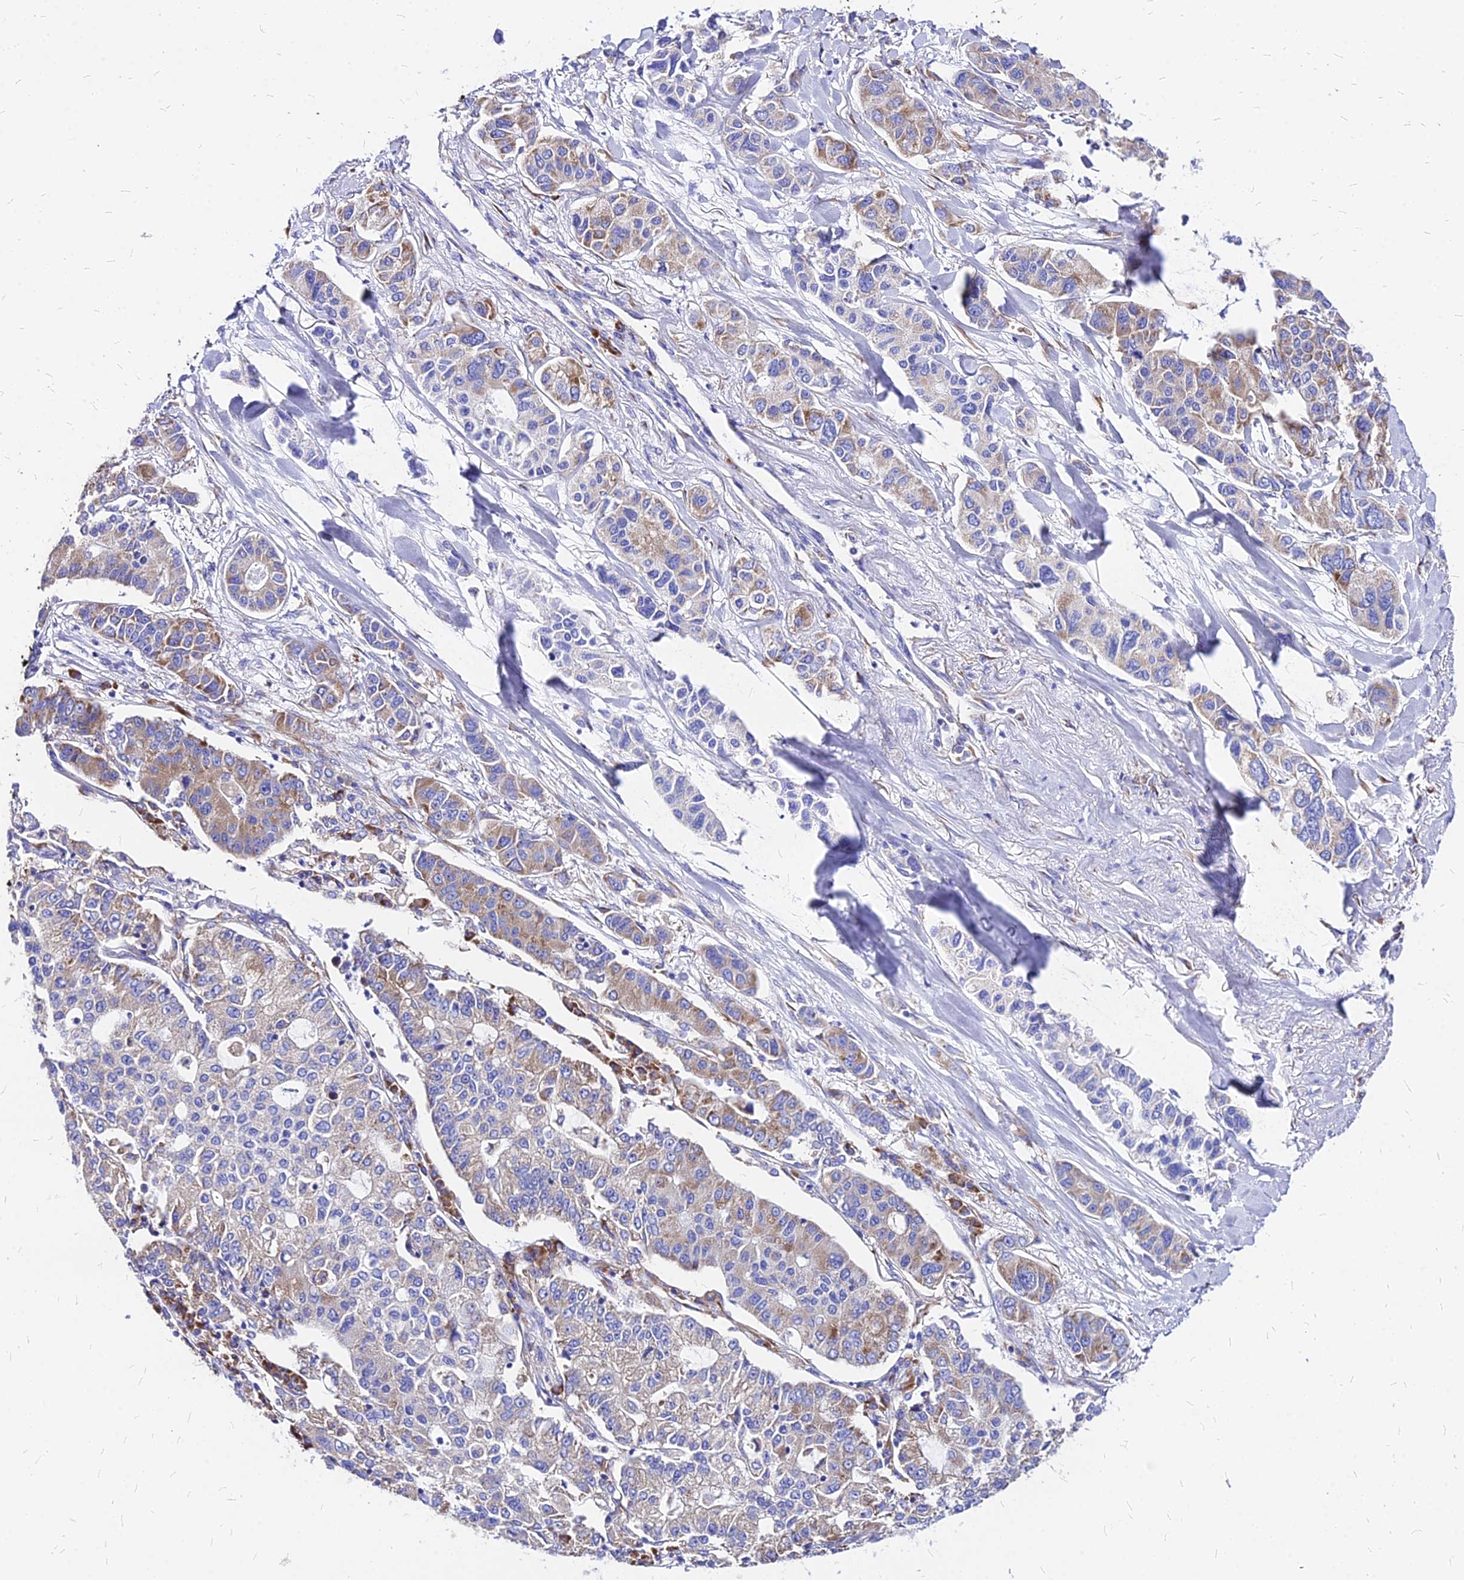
{"staining": {"intensity": "weak", "quantity": "25%-75%", "location": "cytoplasmic/membranous"}, "tissue": "lung cancer", "cell_type": "Tumor cells", "image_type": "cancer", "snomed": [{"axis": "morphology", "description": "Adenocarcinoma, NOS"}, {"axis": "topography", "description": "Lung"}], "caption": "The micrograph shows a brown stain indicating the presence of a protein in the cytoplasmic/membranous of tumor cells in lung cancer. Nuclei are stained in blue.", "gene": "RPL19", "patient": {"sex": "male", "age": 49}}